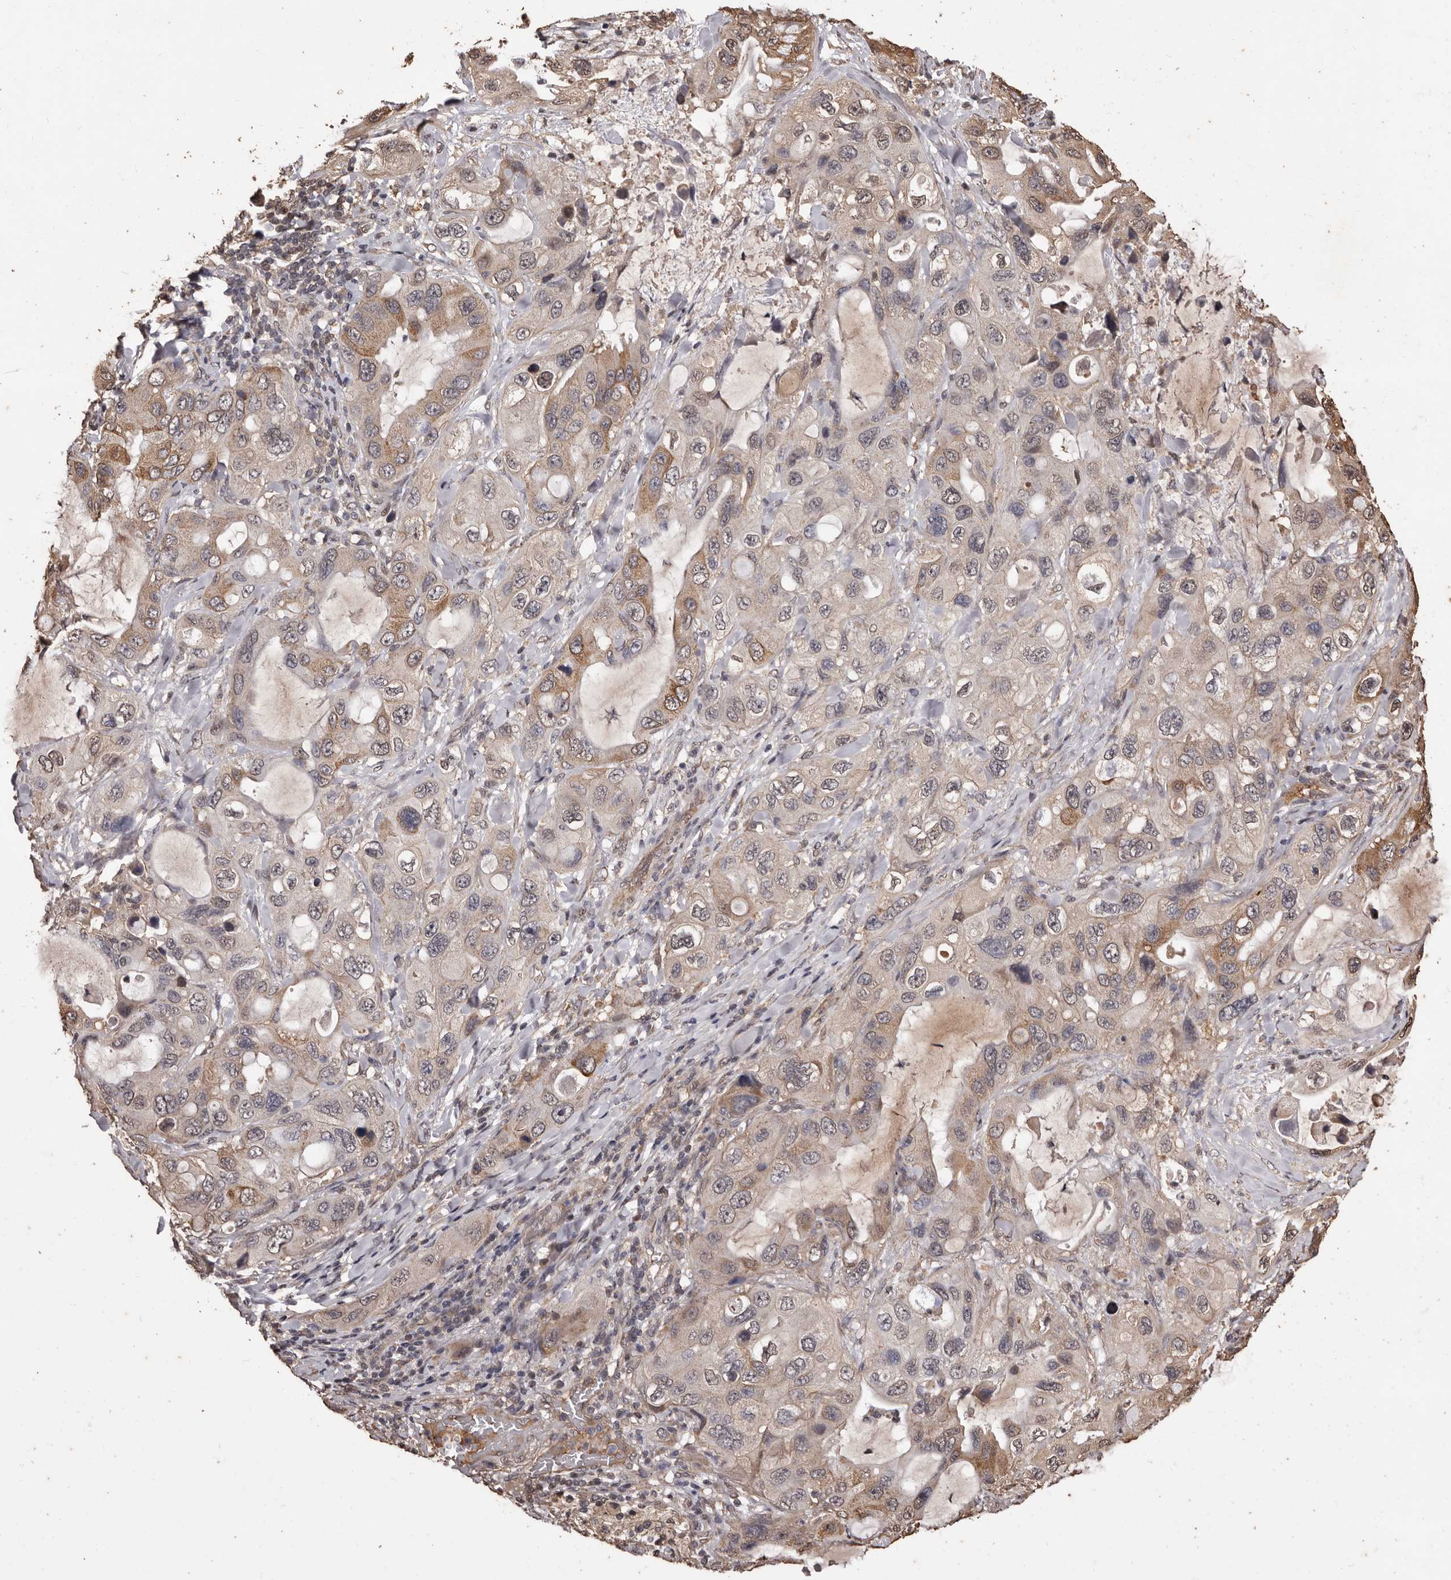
{"staining": {"intensity": "moderate", "quantity": "<25%", "location": "cytoplasmic/membranous"}, "tissue": "lung cancer", "cell_type": "Tumor cells", "image_type": "cancer", "snomed": [{"axis": "morphology", "description": "Squamous cell carcinoma, NOS"}, {"axis": "topography", "description": "Lung"}], "caption": "The photomicrograph demonstrates immunohistochemical staining of lung cancer. There is moderate cytoplasmic/membranous expression is identified in about <25% of tumor cells. (DAB (3,3'-diaminobenzidine) IHC, brown staining for protein, blue staining for nuclei).", "gene": "NAV1", "patient": {"sex": "female", "age": 73}}